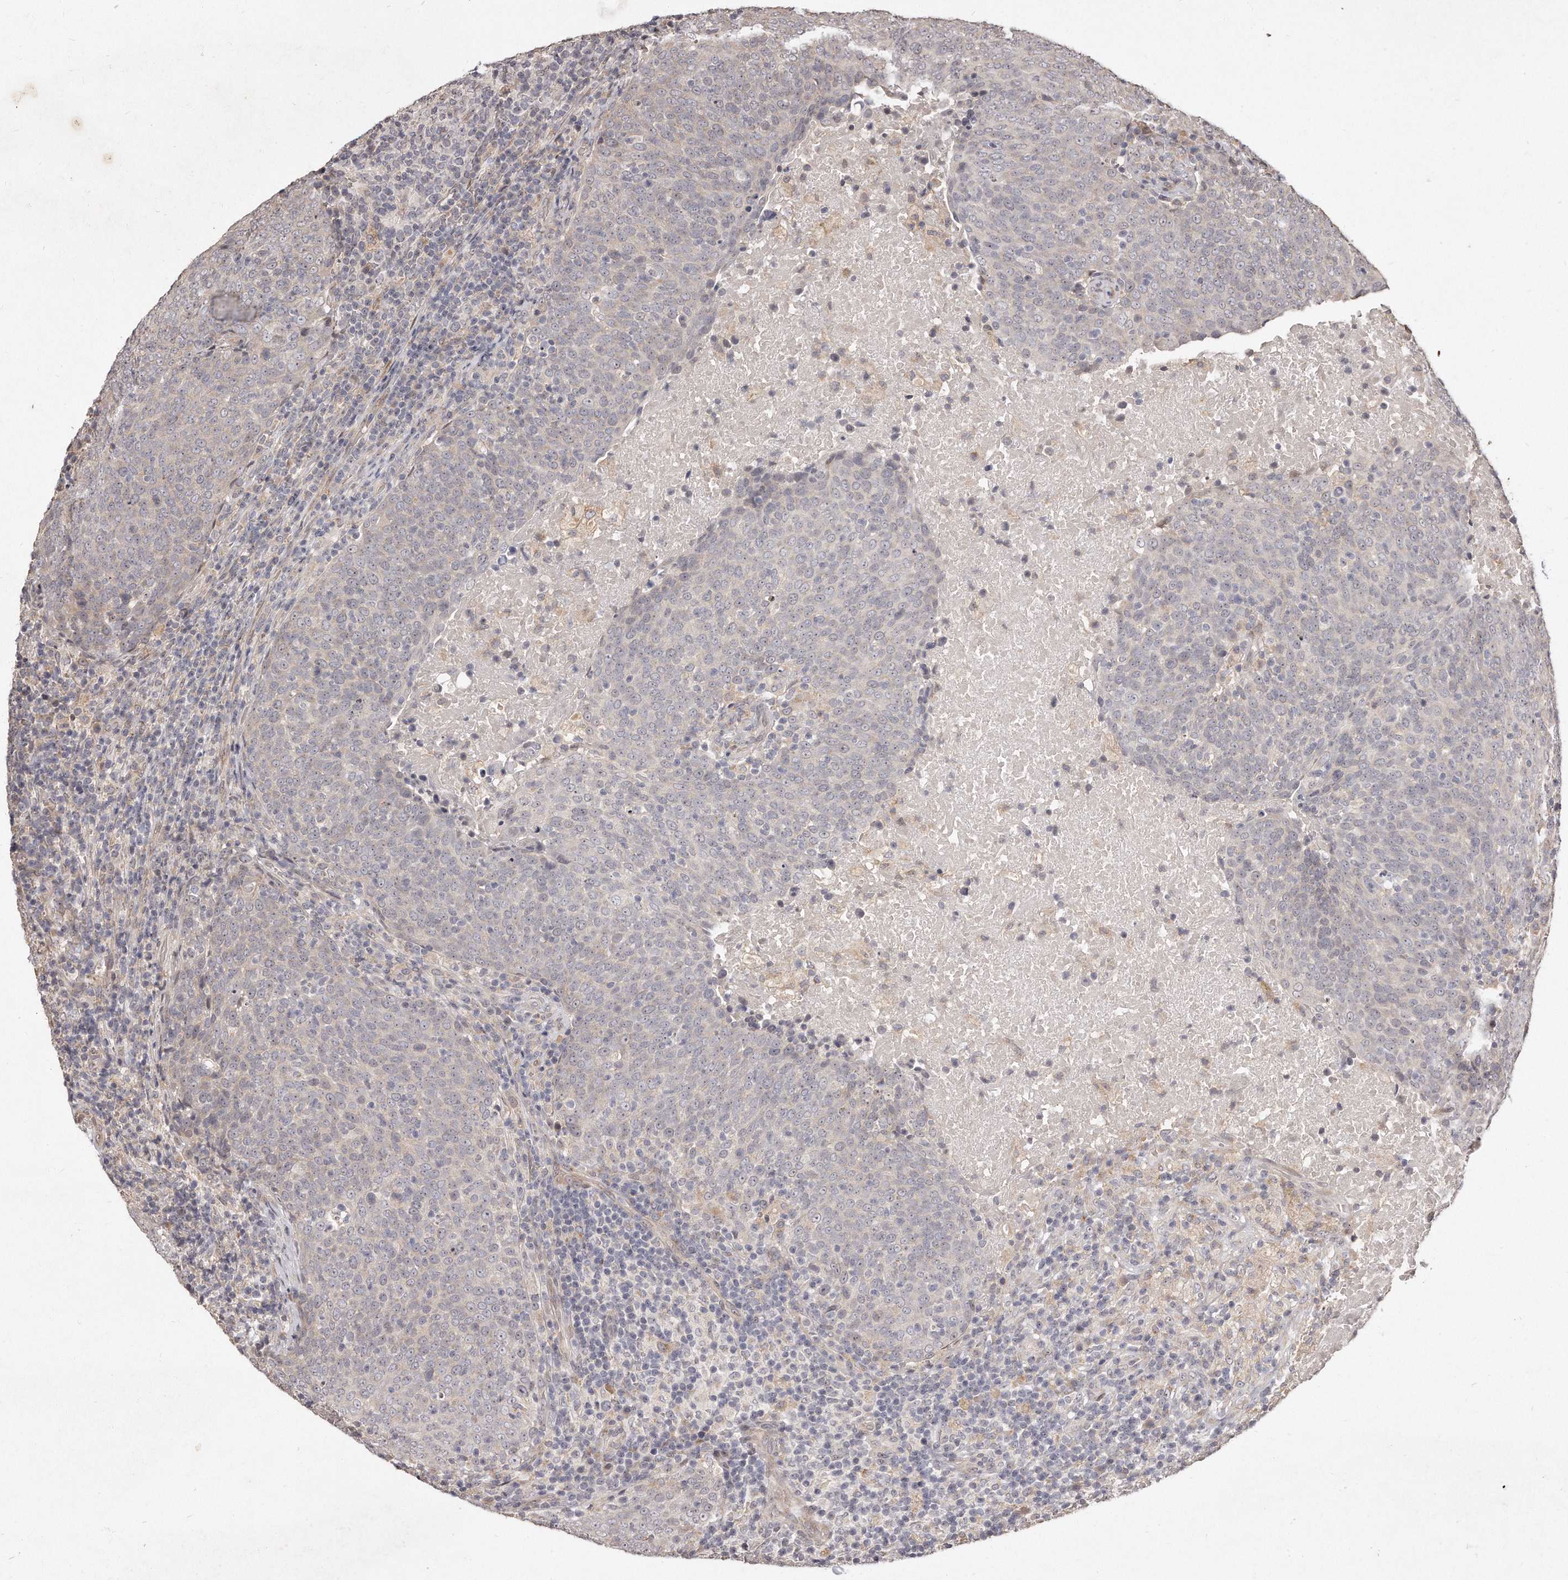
{"staining": {"intensity": "negative", "quantity": "none", "location": "none"}, "tissue": "head and neck cancer", "cell_type": "Tumor cells", "image_type": "cancer", "snomed": [{"axis": "morphology", "description": "Squamous cell carcinoma, NOS"}, {"axis": "morphology", "description": "Squamous cell carcinoma, metastatic, NOS"}, {"axis": "topography", "description": "Lymph node"}, {"axis": "topography", "description": "Head-Neck"}], "caption": "This is an immunohistochemistry image of human head and neck cancer. There is no staining in tumor cells.", "gene": "HASPIN", "patient": {"sex": "male", "age": 62}}